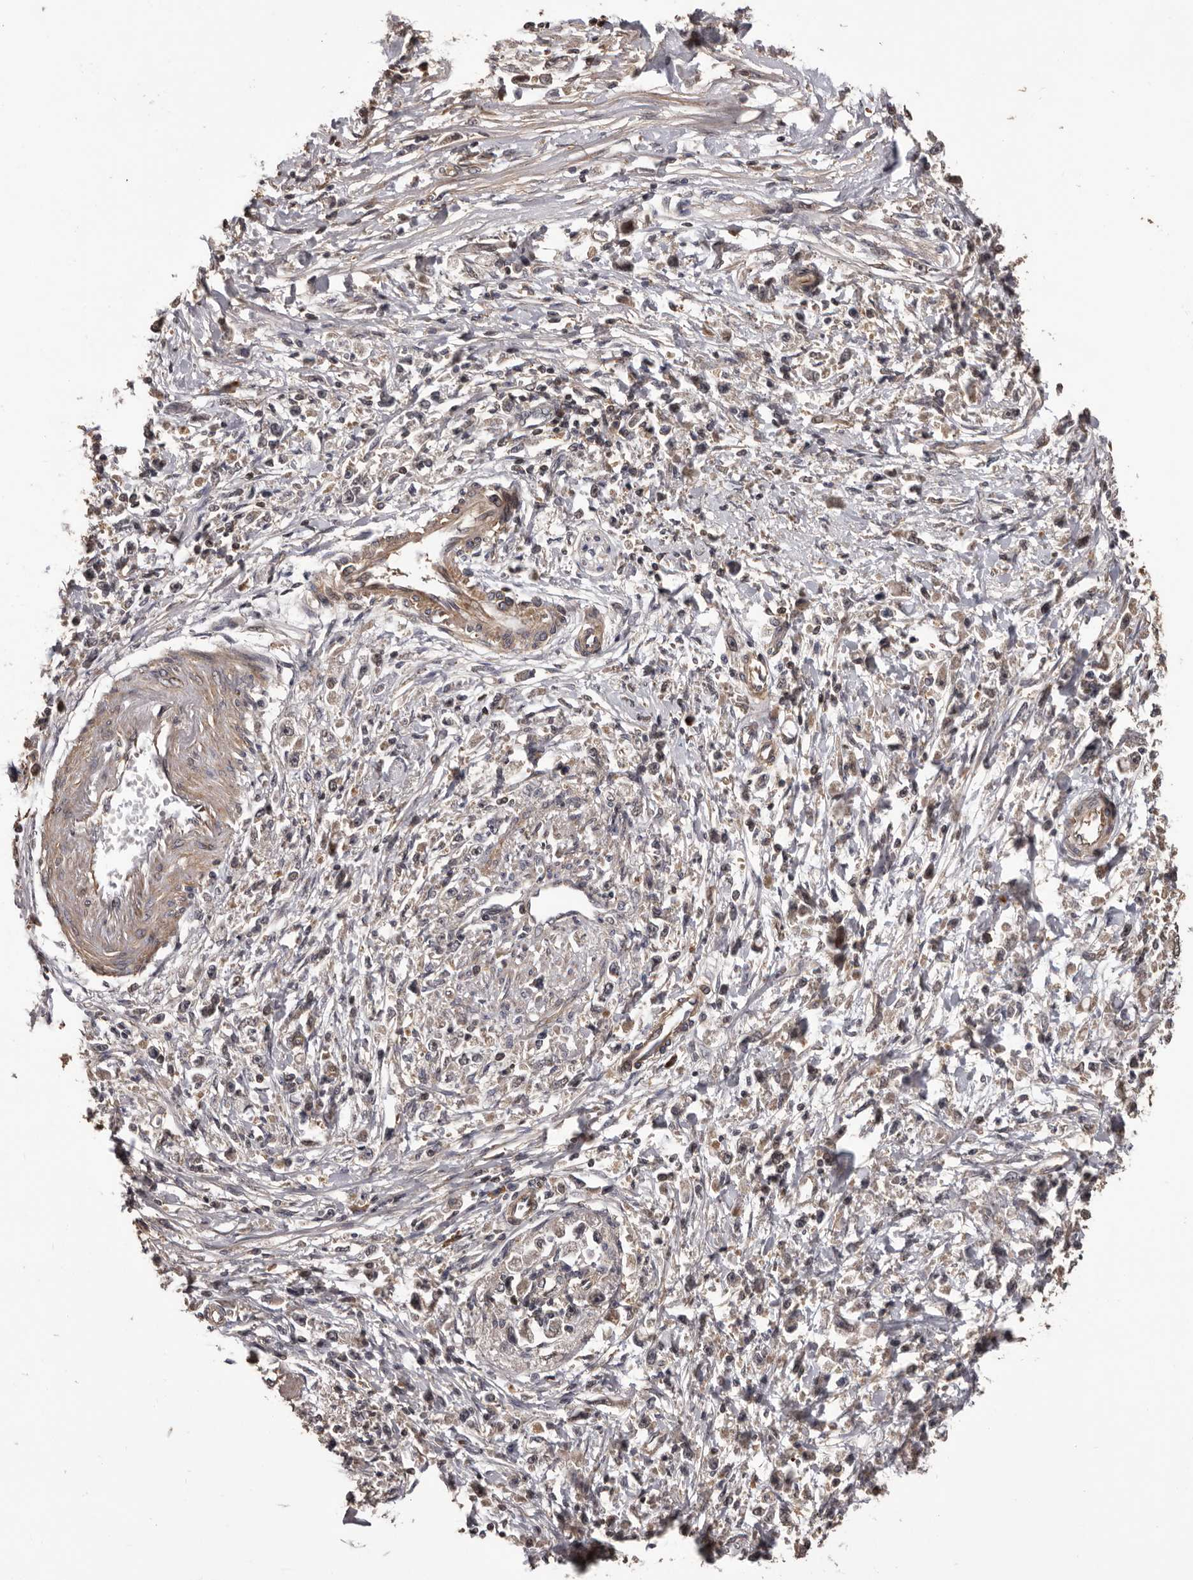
{"staining": {"intensity": "negative", "quantity": "none", "location": "none"}, "tissue": "stomach cancer", "cell_type": "Tumor cells", "image_type": "cancer", "snomed": [{"axis": "morphology", "description": "Adenocarcinoma, NOS"}, {"axis": "topography", "description": "Stomach"}], "caption": "Stomach cancer (adenocarcinoma) was stained to show a protein in brown. There is no significant staining in tumor cells.", "gene": "ADAMTS2", "patient": {"sex": "female", "age": 59}}